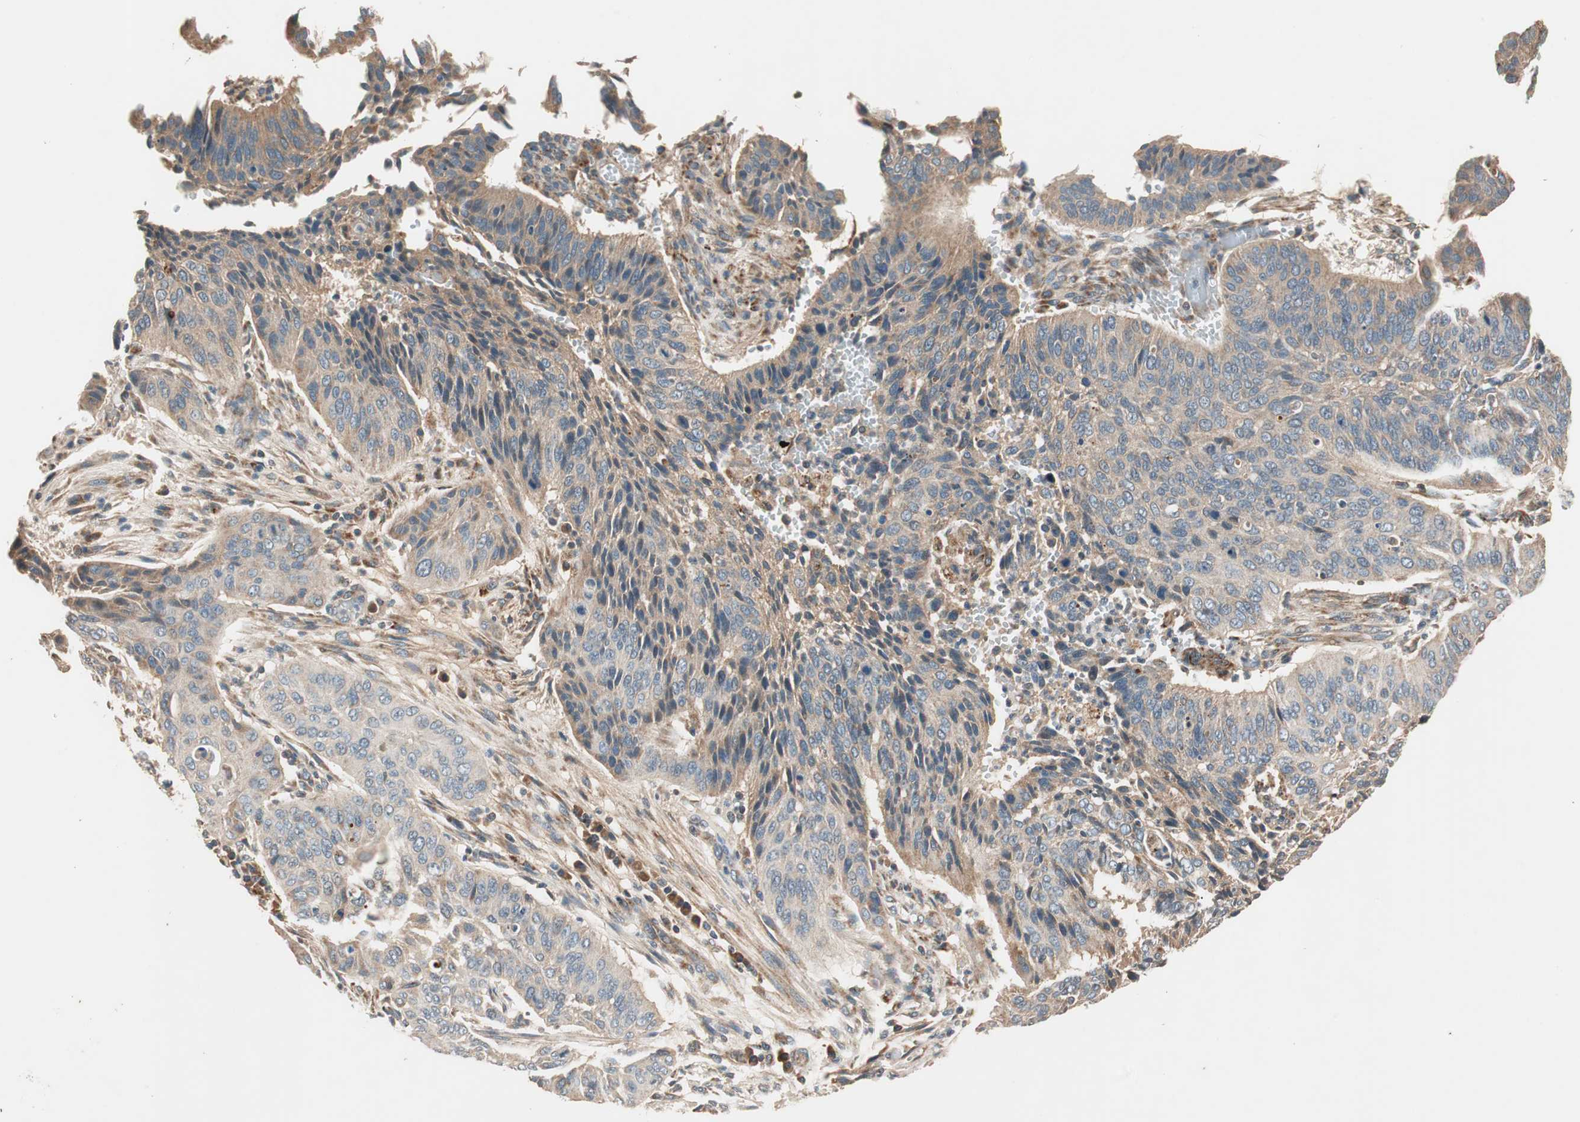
{"staining": {"intensity": "weak", "quantity": "25%-75%", "location": "cytoplasmic/membranous"}, "tissue": "cervical cancer", "cell_type": "Tumor cells", "image_type": "cancer", "snomed": [{"axis": "morphology", "description": "Squamous cell carcinoma, NOS"}, {"axis": "topography", "description": "Cervix"}], "caption": "Squamous cell carcinoma (cervical) tissue reveals weak cytoplasmic/membranous positivity in about 25%-75% of tumor cells, visualized by immunohistochemistry. (Stains: DAB in brown, nuclei in blue, Microscopy: brightfield microscopy at high magnification).", "gene": "HPN", "patient": {"sex": "female", "age": 39}}